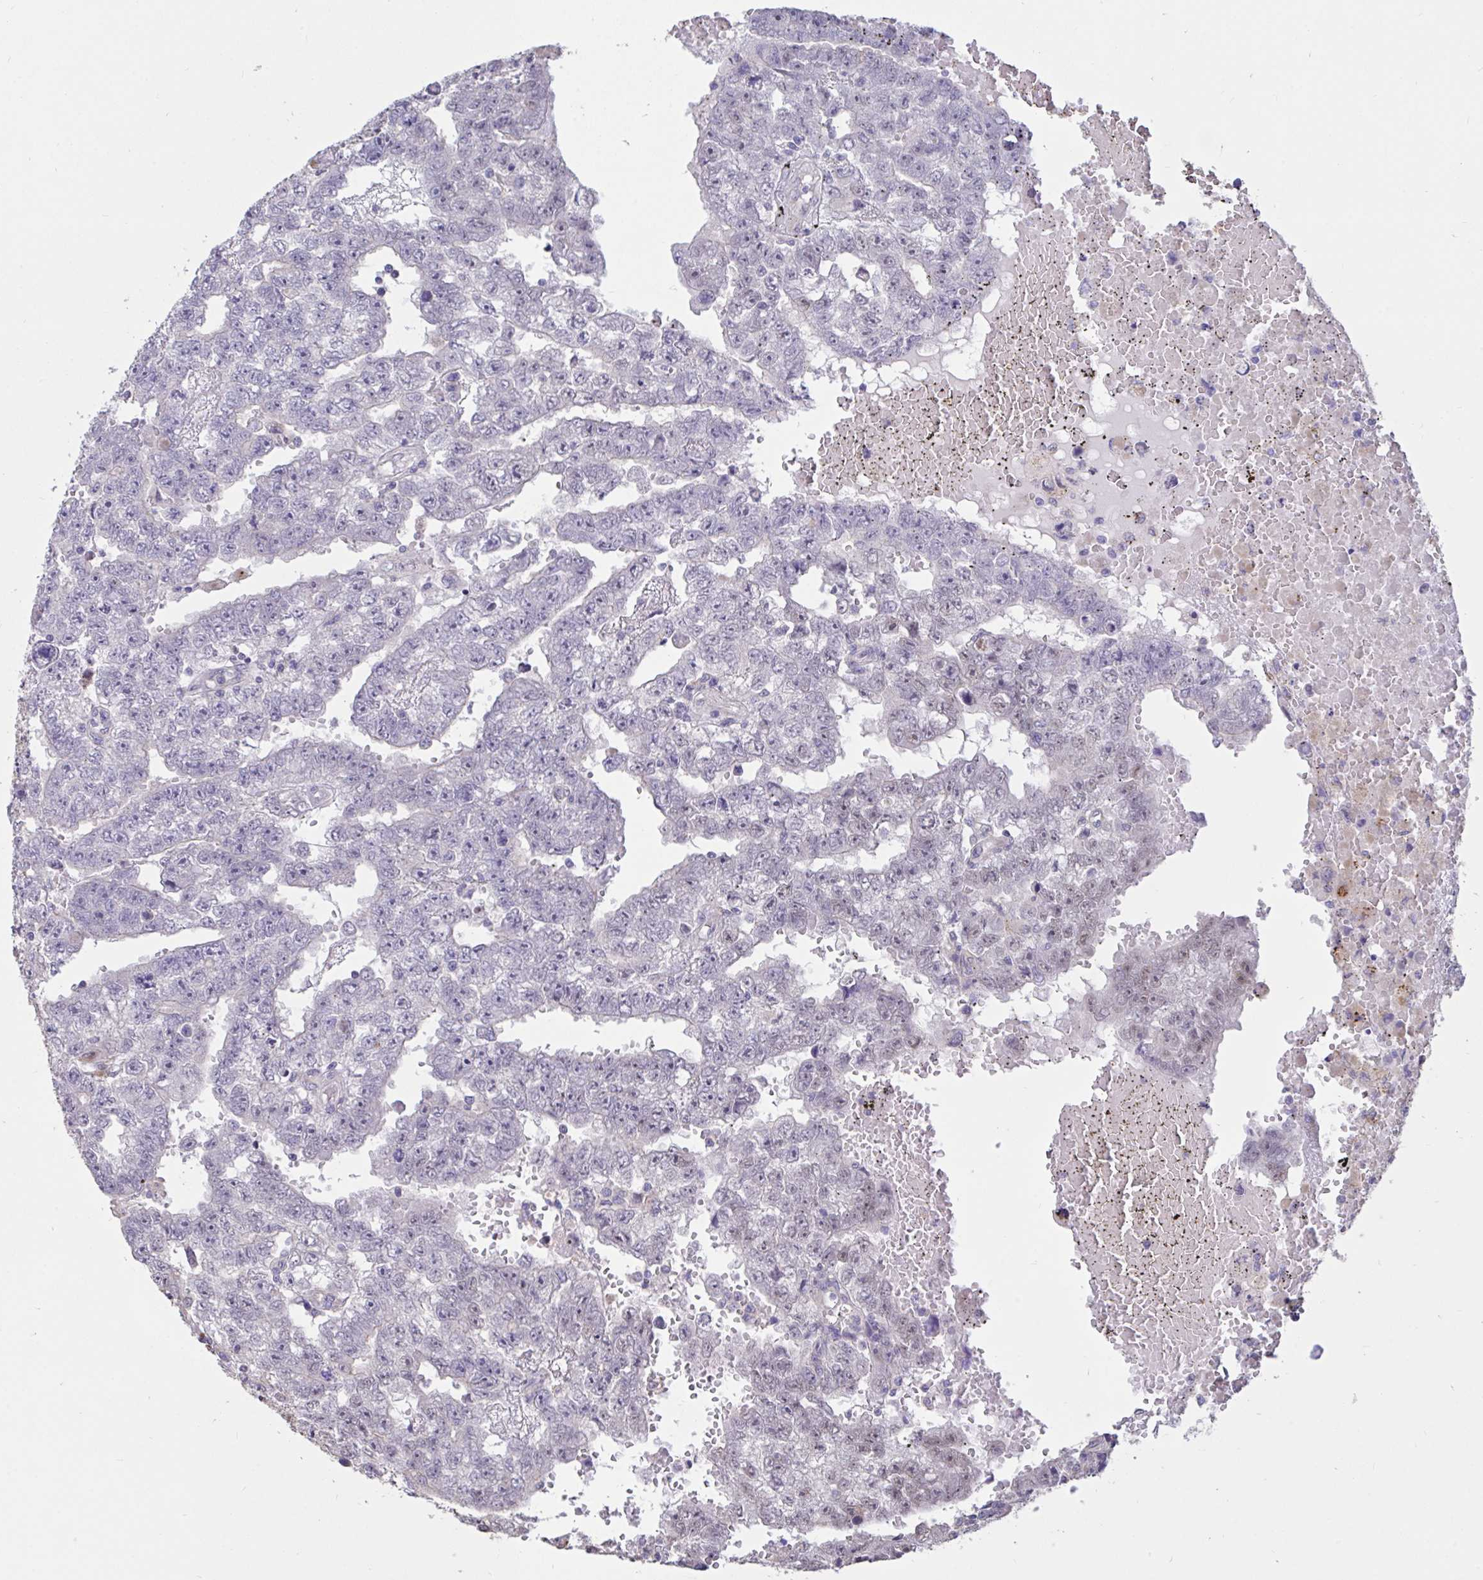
{"staining": {"intensity": "weak", "quantity": "<25%", "location": "nuclear"}, "tissue": "testis cancer", "cell_type": "Tumor cells", "image_type": "cancer", "snomed": [{"axis": "morphology", "description": "Carcinoma, Embryonal, NOS"}, {"axis": "topography", "description": "Testis"}], "caption": "Image shows no significant protein staining in tumor cells of testis cancer (embryonal carcinoma). (DAB (3,3'-diaminobenzidine) immunohistochemistry visualized using brightfield microscopy, high magnification).", "gene": "DDX39A", "patient": {"sex": "male", "age": 25}}